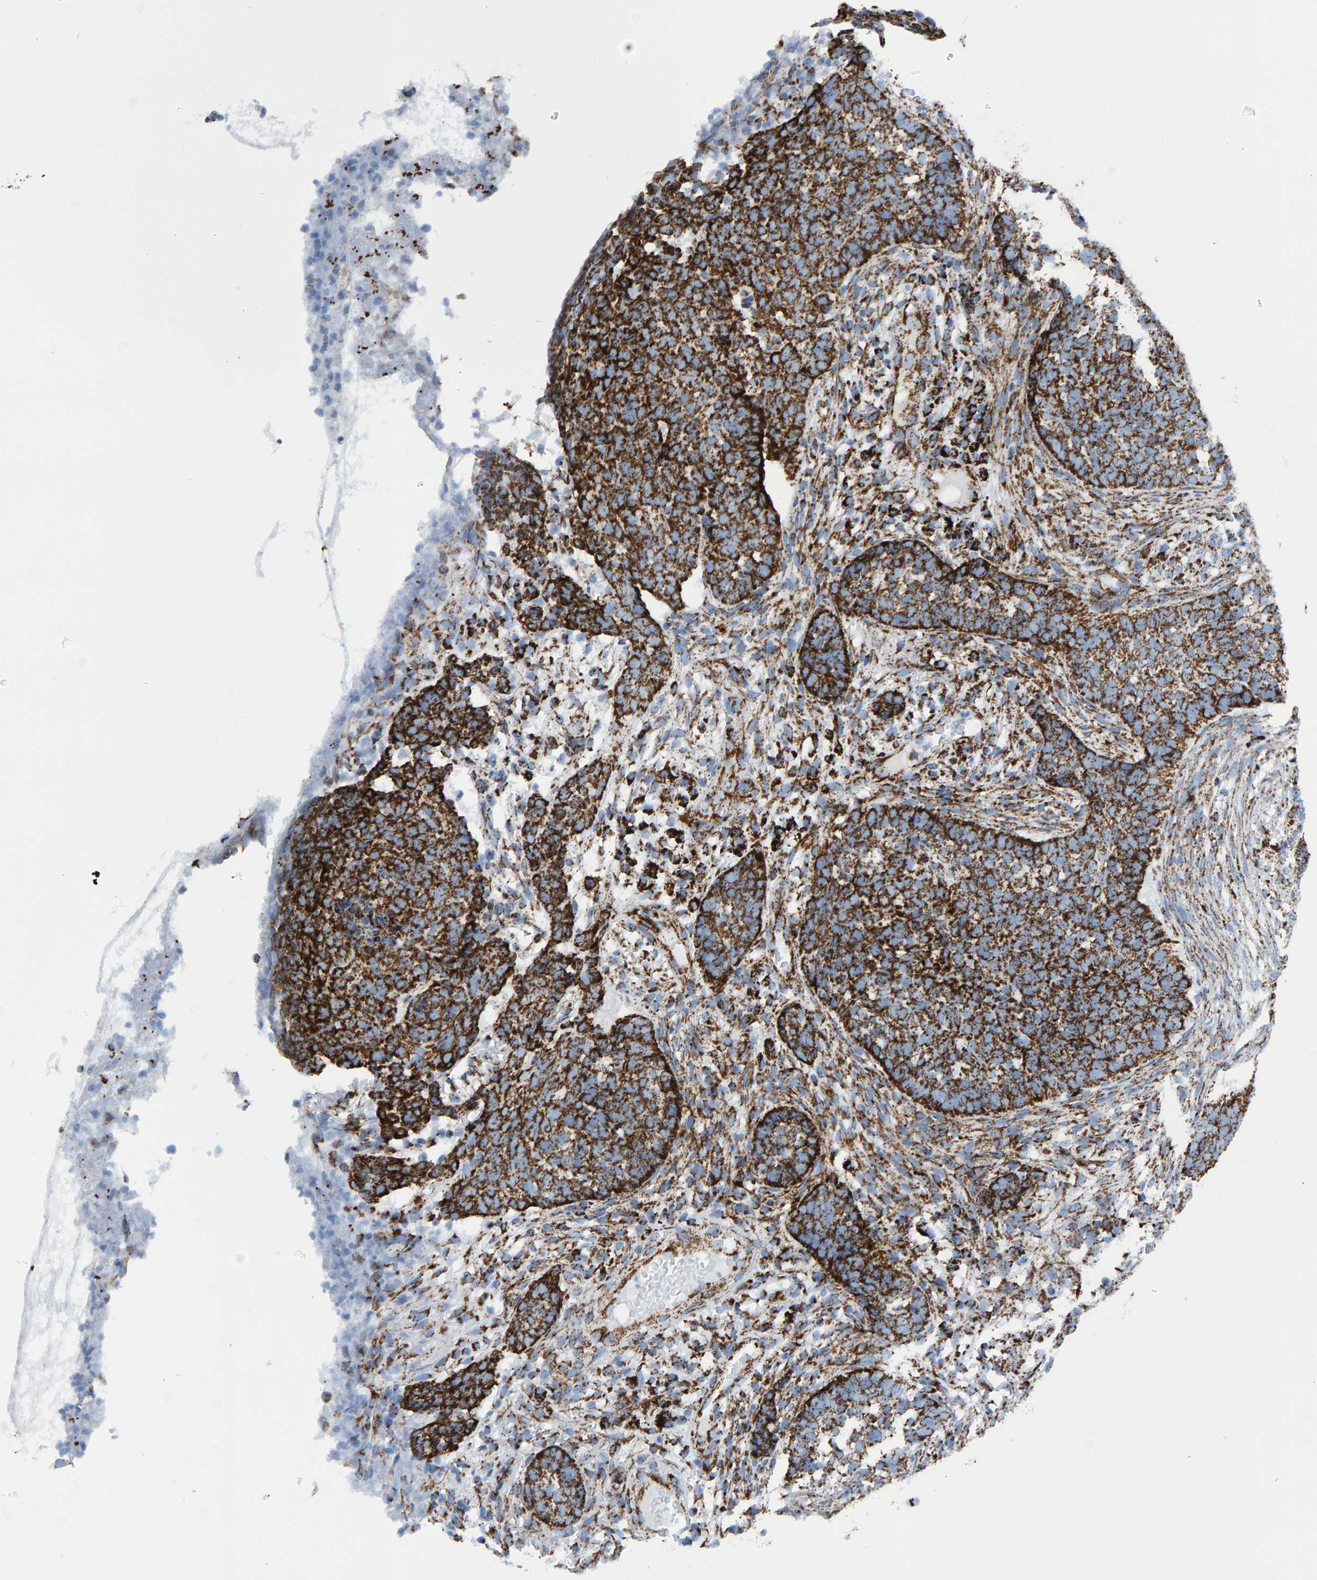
{"staining": {"intensity": "strong", "quantity": ">75%", "location": "cytoplasmic/membranous"}, "tissue": "skin cancer", "cell_type": "Tumor cells", "image_type": "cancer", "snomed": [{"axis": "morphology", "description": "Basal cell carcinoma"}, {"axis": "topography", "description": "Skin"}], "caption": "Strong cytoplasmic/membranous expression is present in approximately >75% of tumor cells in skin cancer (basal cell carcinoma).", "gene": "ENSG00000262660", "patient": {"sex": "male", "age": 85}}